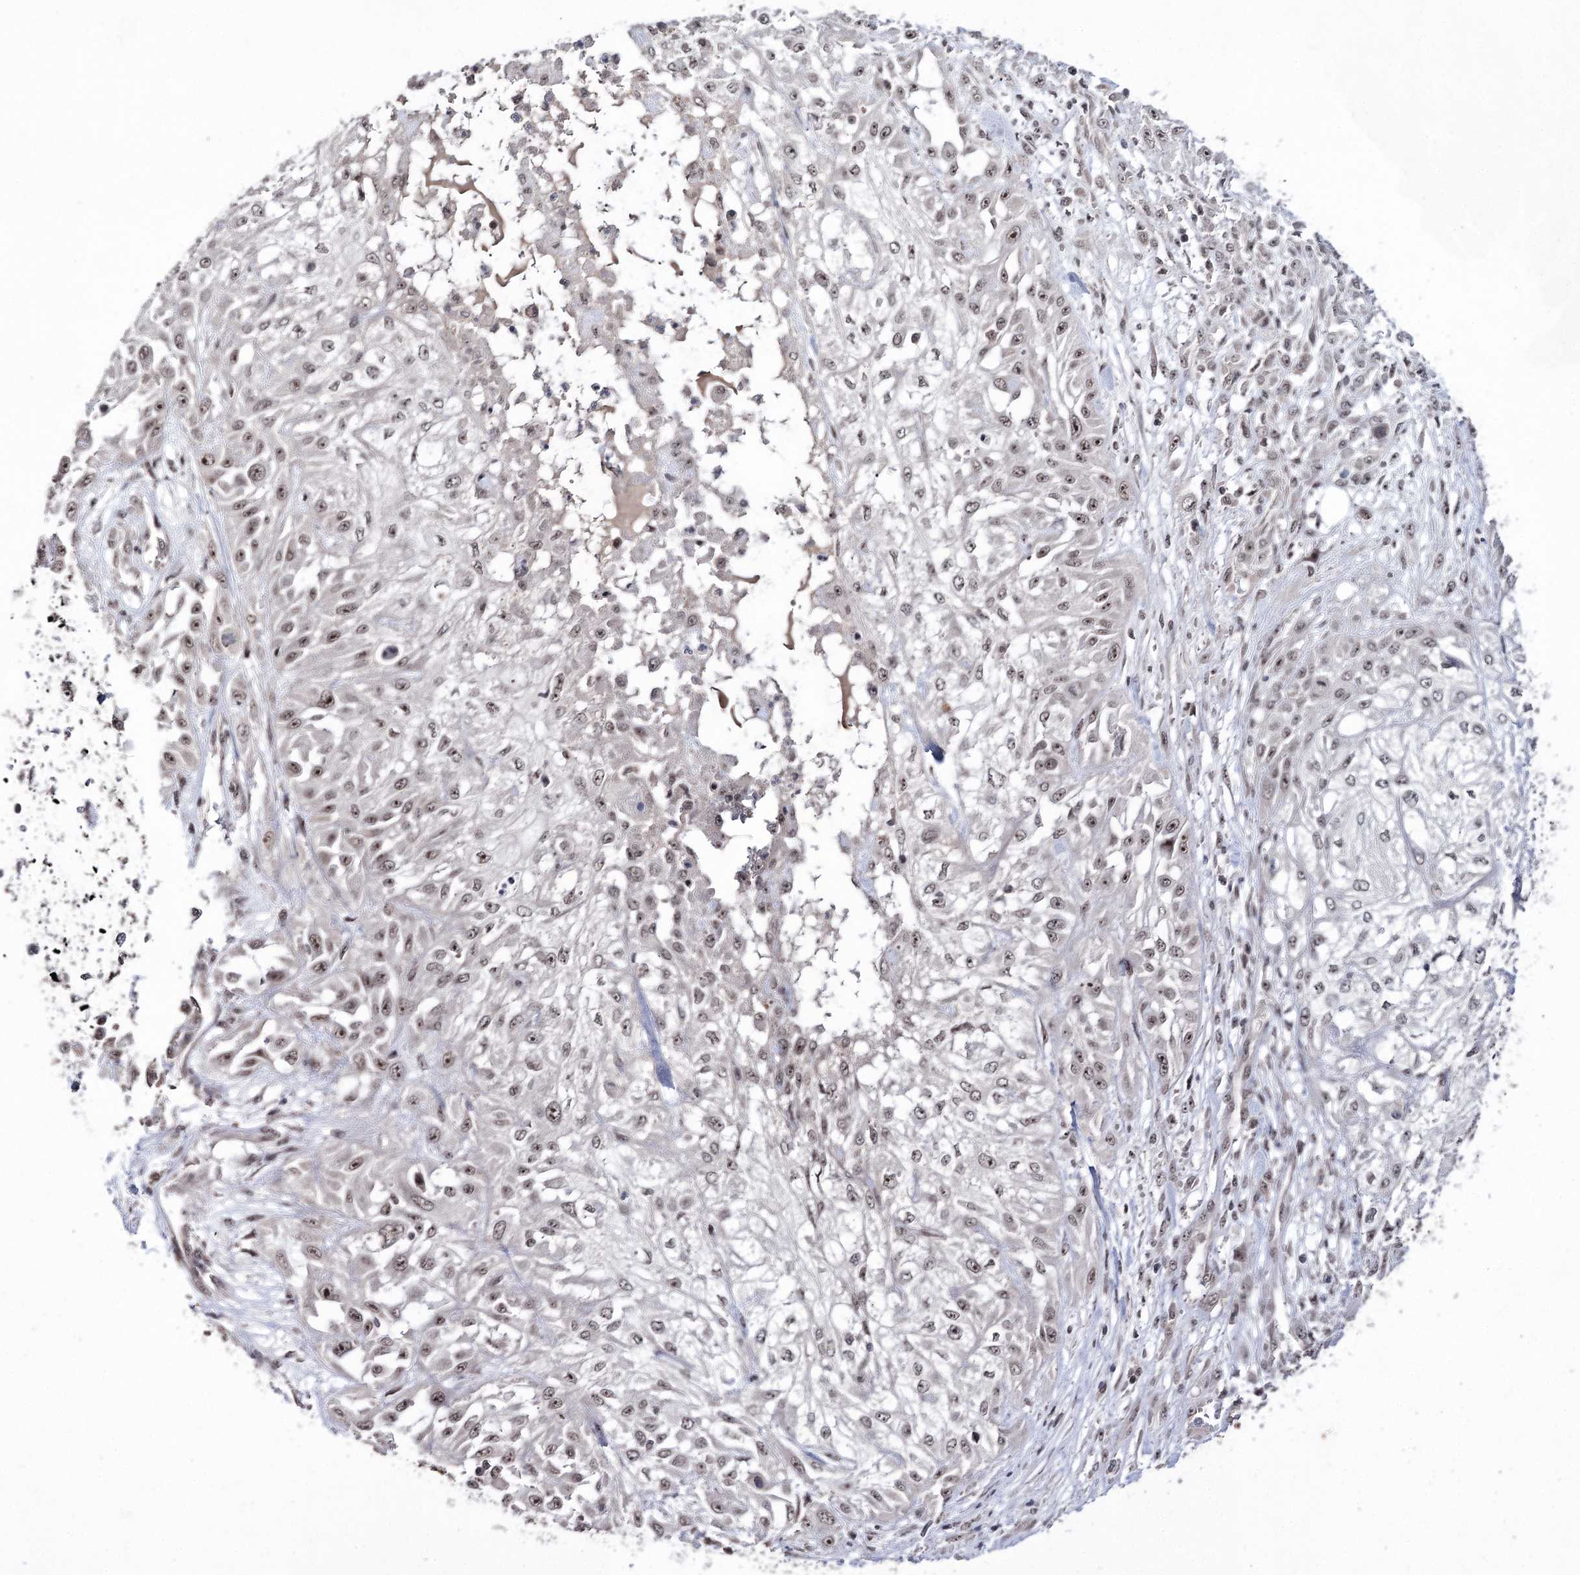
{"staining": {"intensity": "moderate", "quantity": "25%-75%", "location": "nuclear"}, "tissue": "skin cancer", "cell_type": "Tumor cells", "image_type": "cancer", "snomed": [{"axis": "morphology", "description": "Squamous cell carcinoma, NOS"}, {"axis": "morphology", "description": "Squamous cell carcinoma, metastatic, NOS"}, {"axis": "topography", "description": "Skin"}, {"axis": "topography", "description": "Lymph node"}], "caption": "Metastatic squamous cell carcinoma (skin) stained for a protein displays moderate nuclear positivity in tumor cells.", "gene": "VGLL4", "patient": {"sex": "male", "age": 75}}